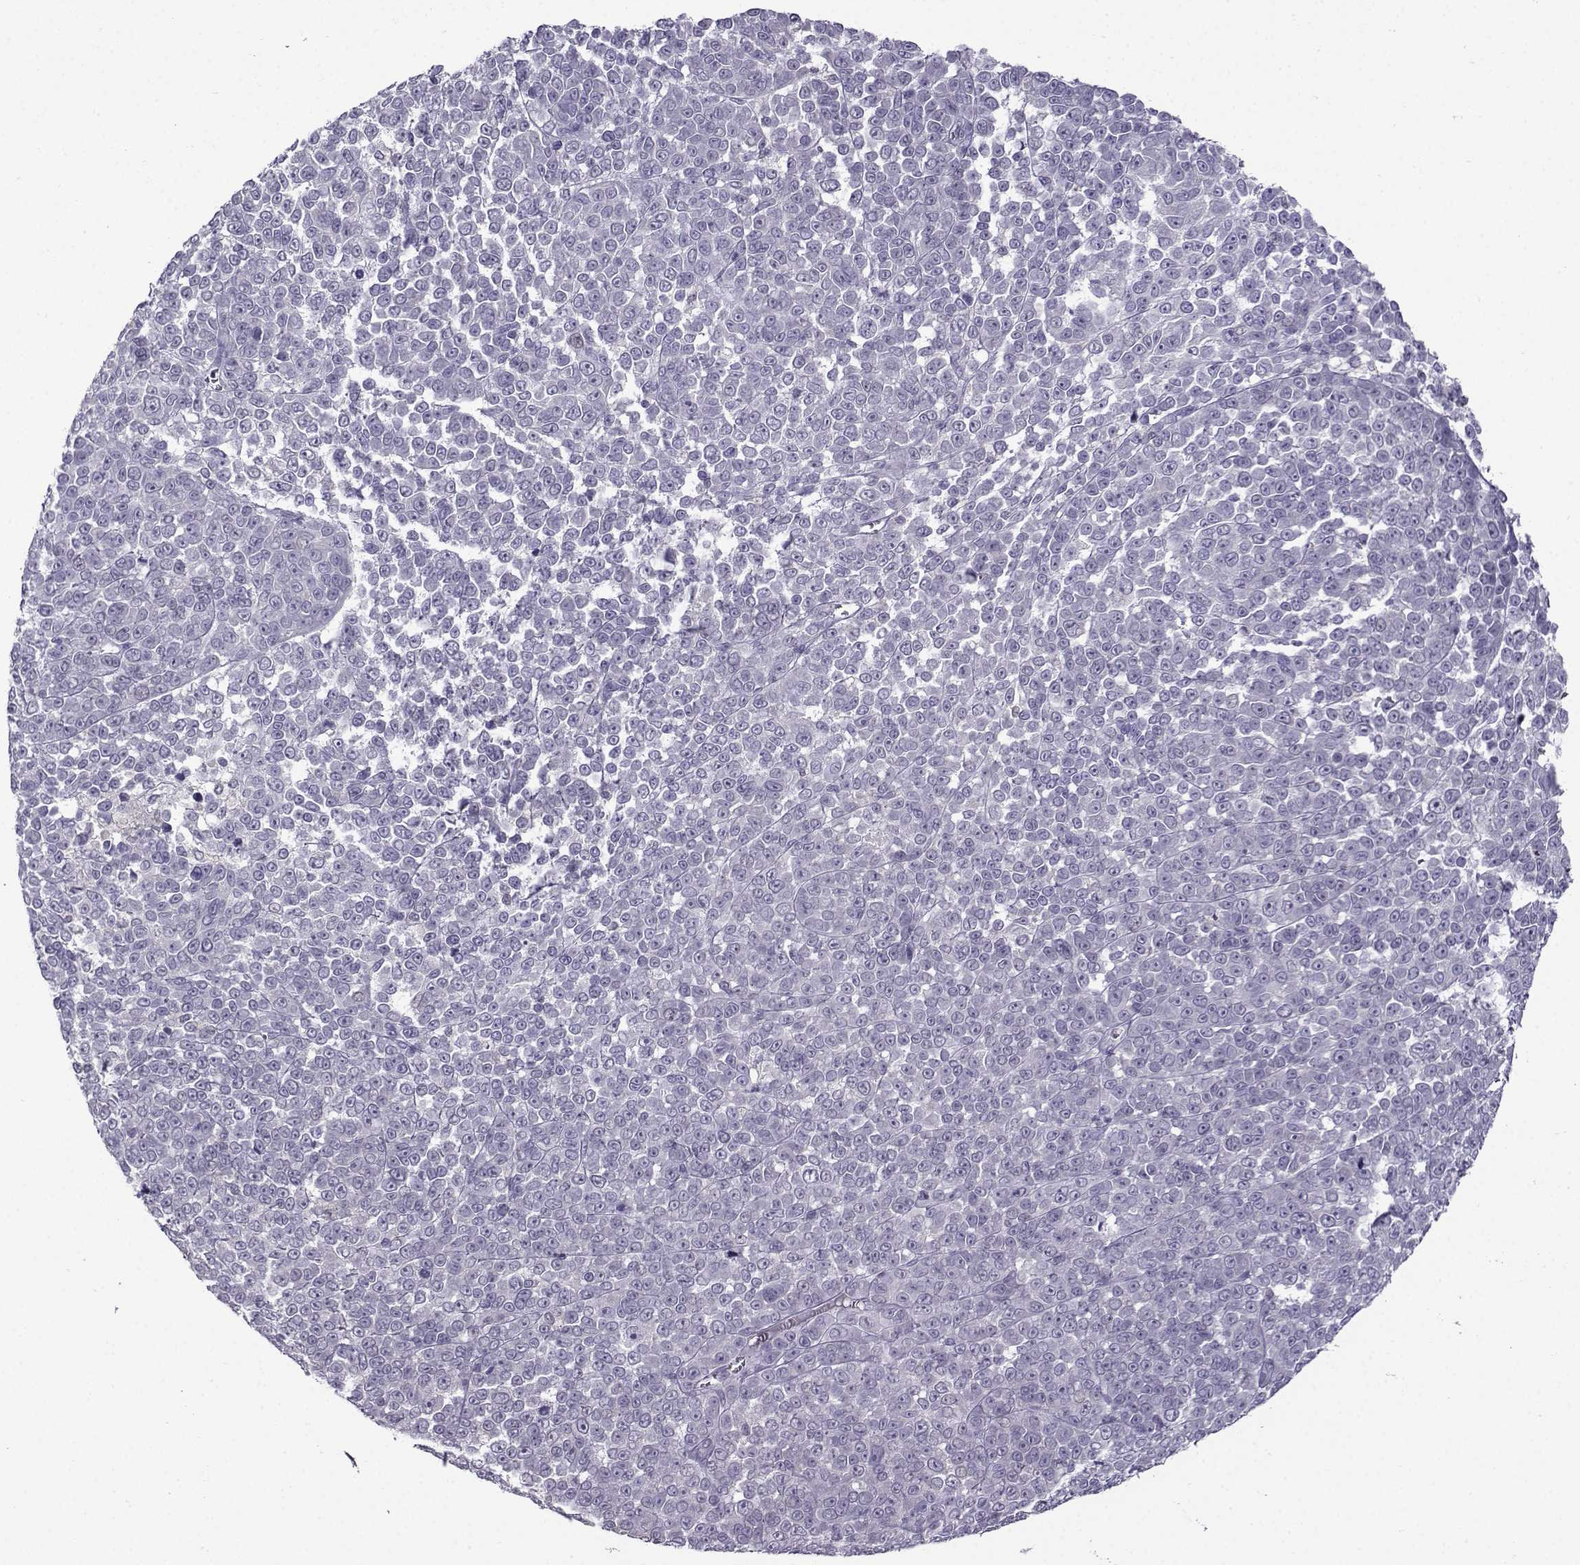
{"staining": {"intensity": "negative", "quantity": "none", "location": "none"}, "tissue": "melanoma", "cell_type": "Tumor cells", "image_type": "cancer", "snomed": [{"axis": "morphology", "description": "Malignant melanoma, NOS"}, {"axis": "topography", "description": "Skin"}], "caption": "IHC histopathology image of neoplastic tissue: malignant melanoma stained with DAB (3,3'-diaminobenzidine) reveals no significant protein expression in tumor cells.", "gene": "CRYBB1", "patient": {"sex": "female", "age": 95}}